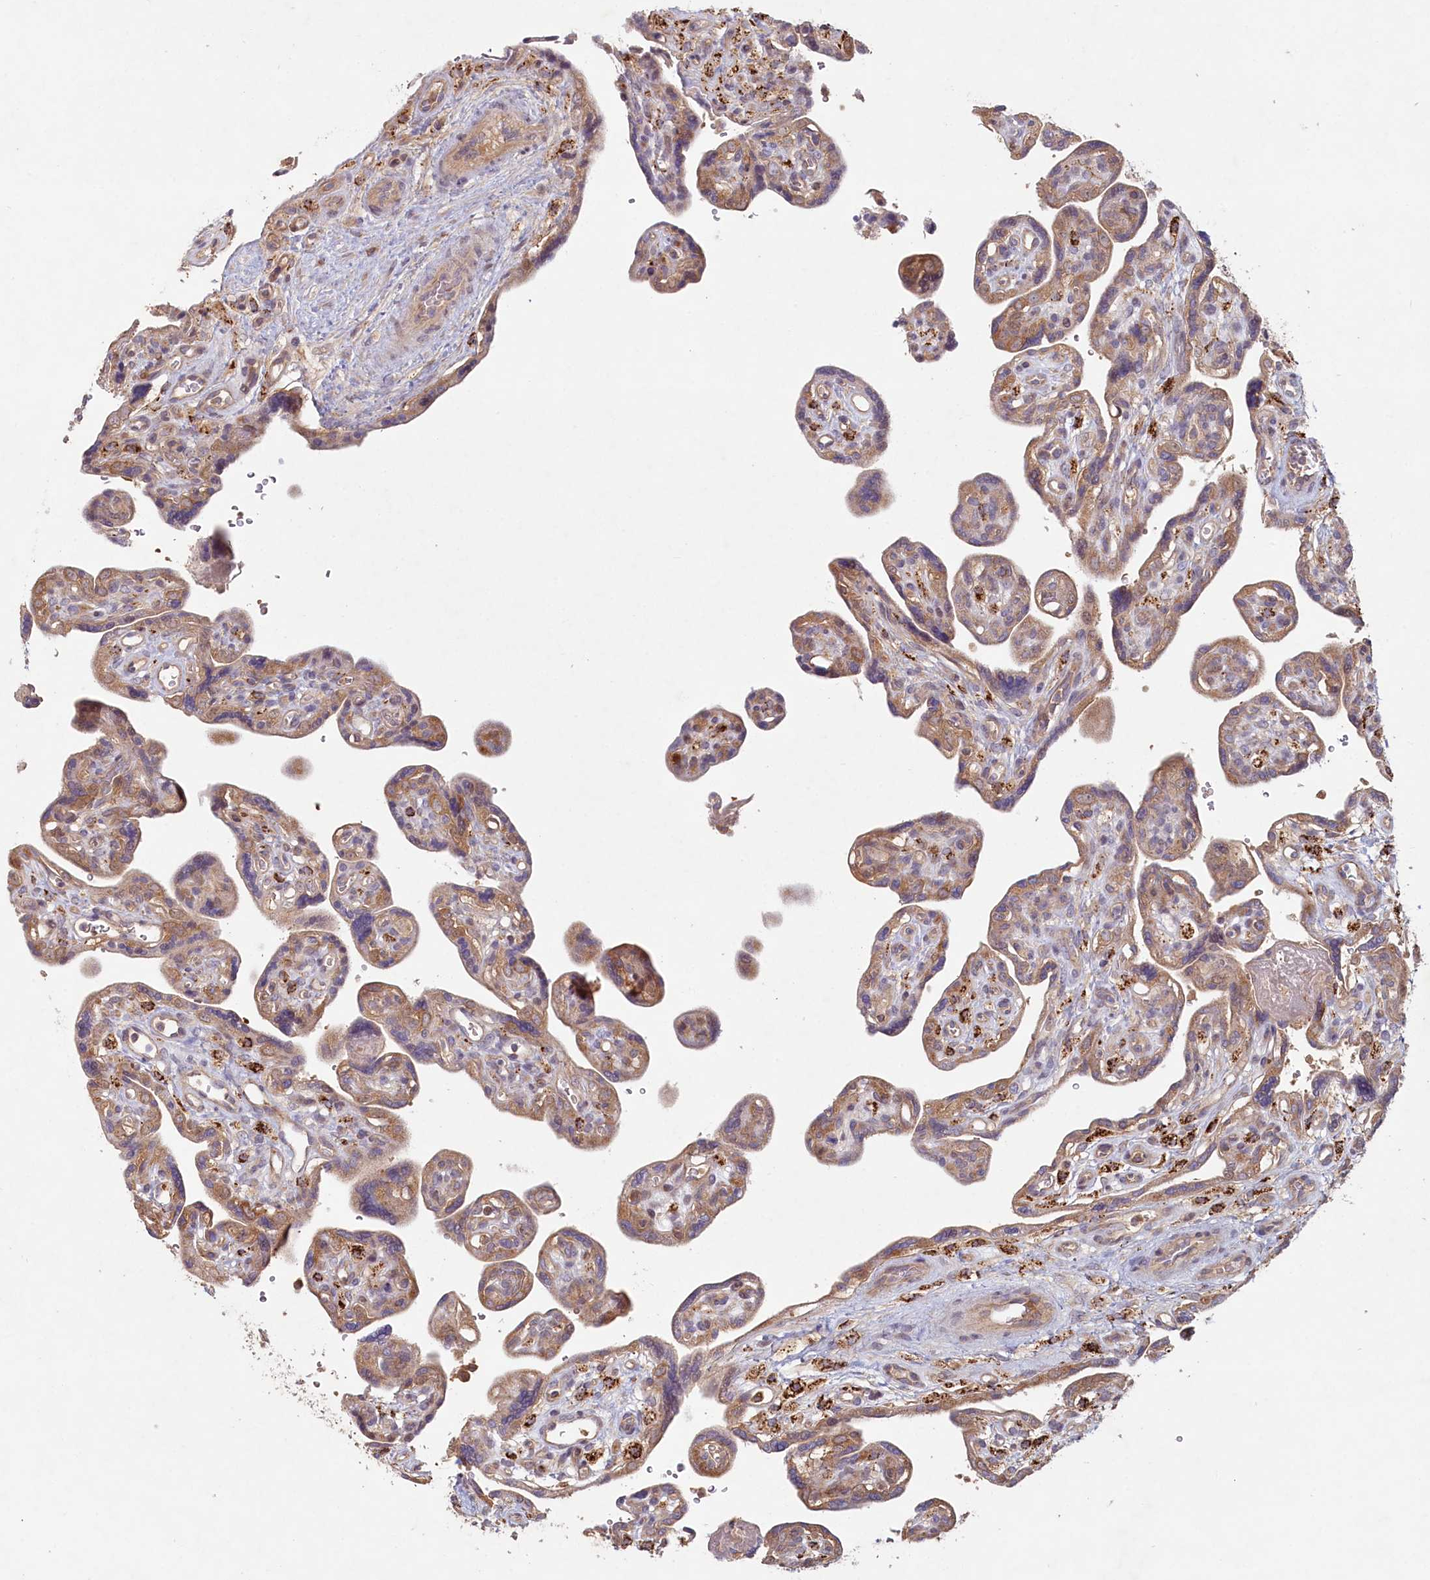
{"staining": {"intensity": "weak", "quantity": "25%-75%", "location": "cytoplasmic/membranous"}, "tissue": "placenta", "cell_type": "Trophoblastic cells", "image_type": "normal", "snomed": [{"axis": "morphology", "description": "Normal tissue, NOS"}, {"axis": "topography", "description": "Placenta"}], "caption": "Immunohistochemistry (IHC) of unremarkable placenta displays low levels of weak cytoplasmic/membranous staining in approximately 25%-75% of trophoblastic cells. The protein is stained brown, and the nuclei are stained in blue (DAB IHC with brightfield microscopy, high magnification).", "gene": "HAL", "patient": {"sex": "female", "age": 39}}